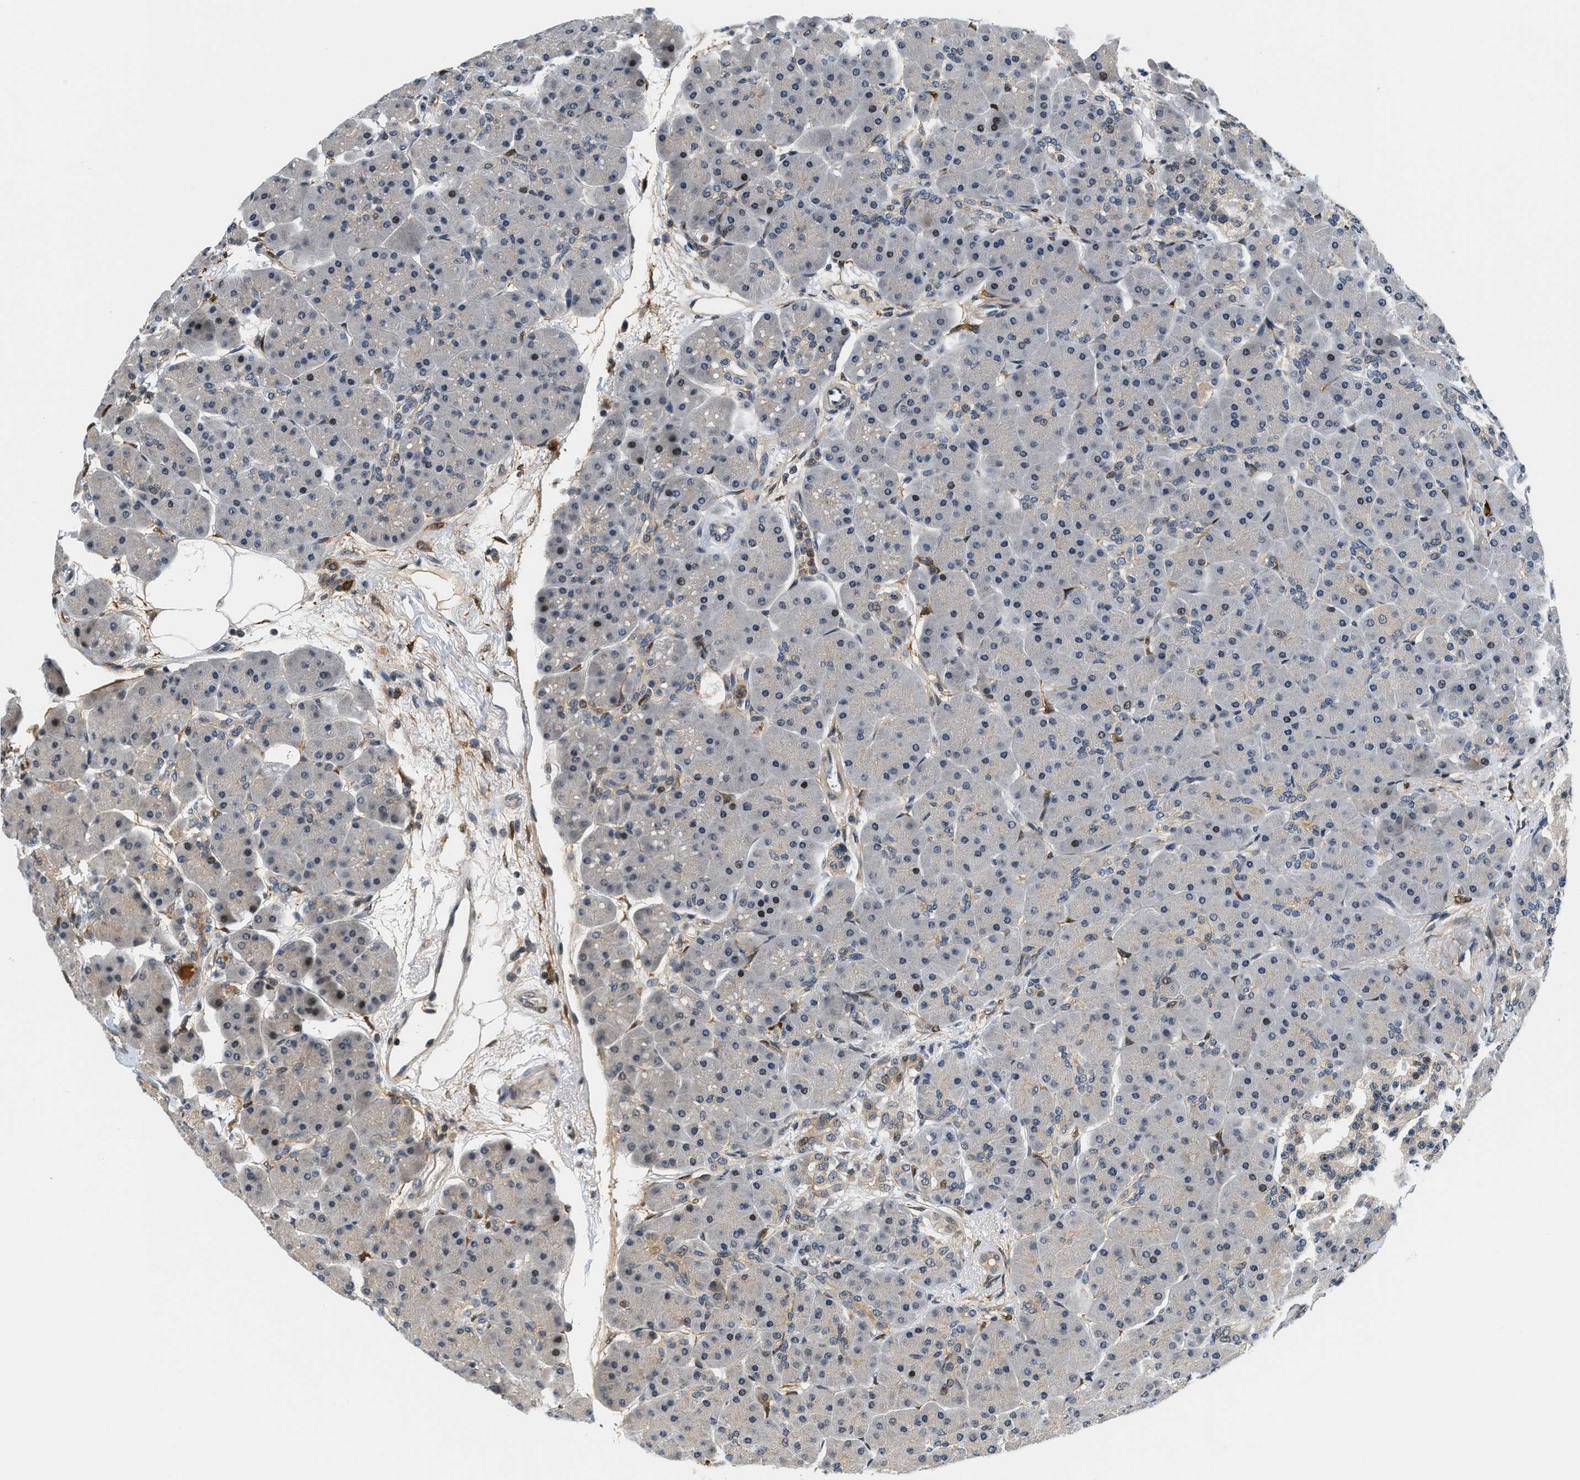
{"staining": {"intensity": "moderate", "quantity": "<25%", "location": "cytoplasmic/membranous,nuclear"}, "tissue": "pancreas", "cell_type": "Exocrine glandular cells", "image_type": "normal", "snomed": [{"axis": "morphology", "description": "Normal tissue, NOS"}, {"axis": "topography", "description": "Pancreas"}], "caption": "Immunohistochemistry image of benign pancreas: human pancreas stained using immunohistochemistry reveals low levels of moderate protein expression localized specifically in the cytoplasmic/membranous,nuclear of exocrine glandular cells, appearing as a cytoplasmic/membranous,nuclear brown color.", "gene": "KMT2A", "patient": {"sex": "male", "age": 66}}